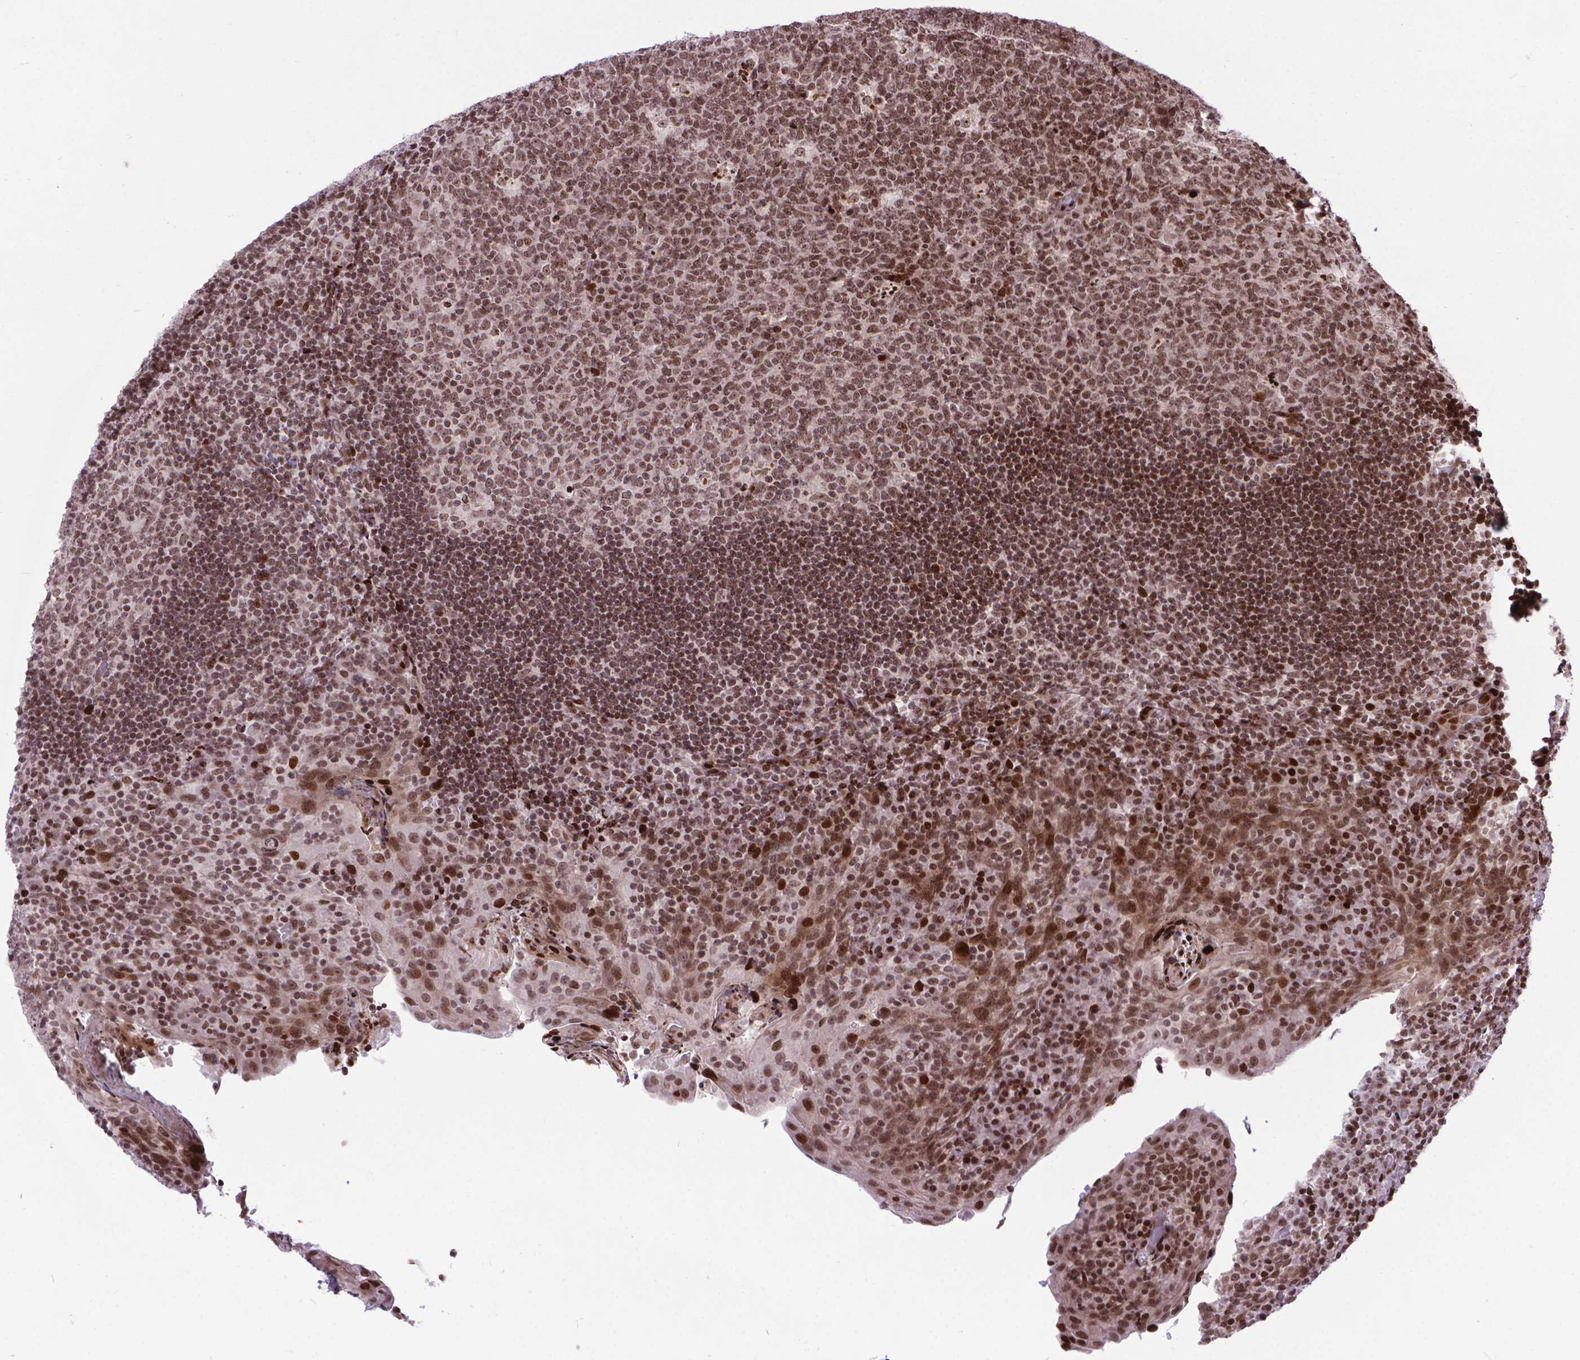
{"staining": {"intensity": "moderate", "quantity": ">75%", "location": "nuclear"}, "tissue": "tonsil", "cell_type": "Germinal center cells", "image_type": "normal", "snomed": [{"axis": "morphology", "description": "Normal tissue, NOS"}, {"axis": "topography", "description": "Tonsil"}], "caption": "DAB immunohistochemical staining of benign tonsil exhibits moderate nuclear protein positivity in approximately >75% of germinal center cells. The staining is performed using DAB (3,3'-diaminobenzidine) brown chromogen to label protein expression. The nuclei are counter-stained blue using hematoxylin.", "gene": "AMER1", "patient": {"sex": "male", "age": 17}}